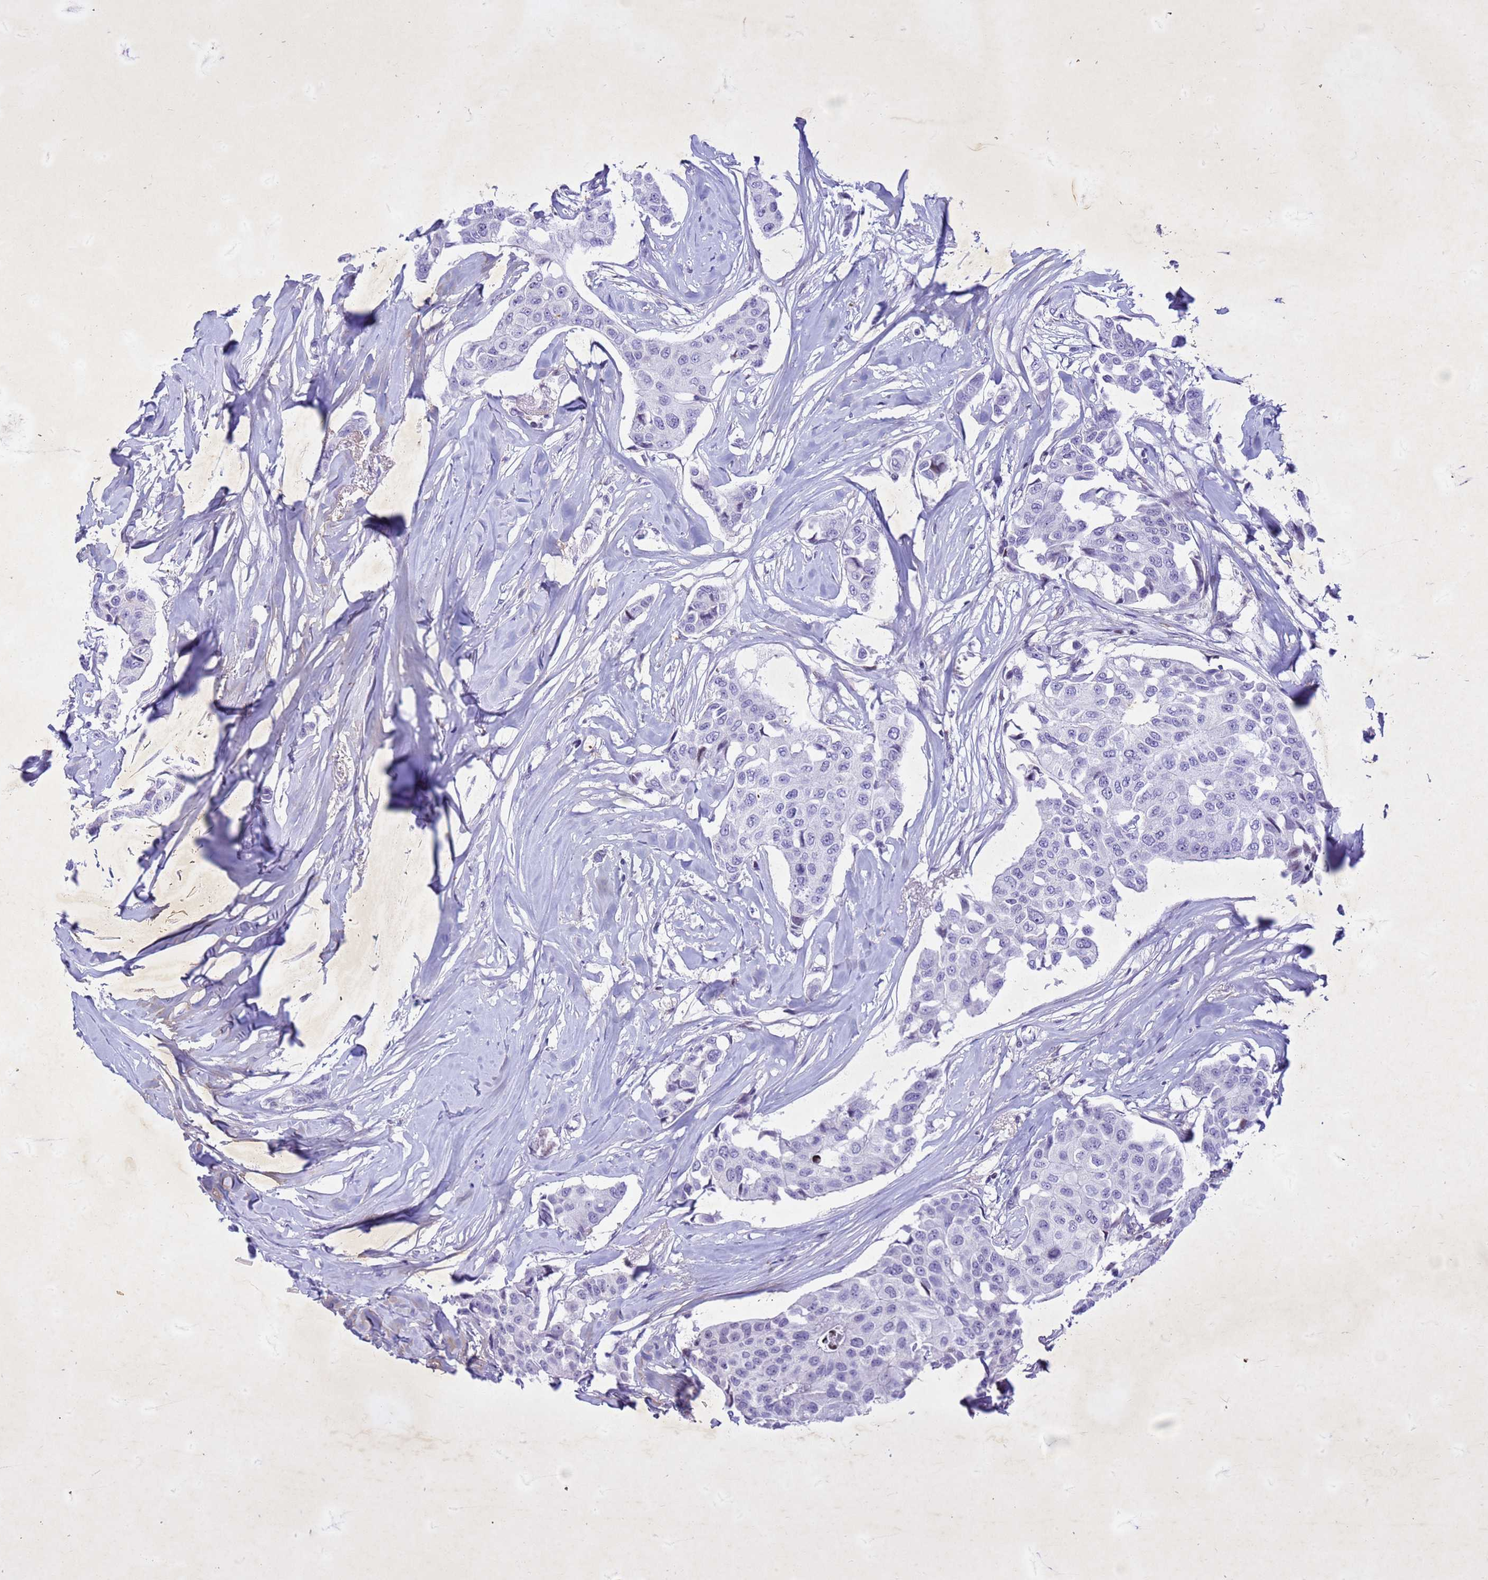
{"staining": {"intensity": "negative", "quantity": "none", "location": "none"}, "tissue": "breast cancer", "cell_type": "Tumor cells", "image_type": "cancer", "snomed": [{"axis": "morphology", "description": "Duct carcinoma"}, {"axis": "topography", "description": "Breast"}], "caption": "IHC micrograph of breast cancer (intraductal carcinoma) stained for a protein (brown), which shows no staining in tumor cells.", "gene": "COPS9", "patient": {"sex": "female", "age": 80}}